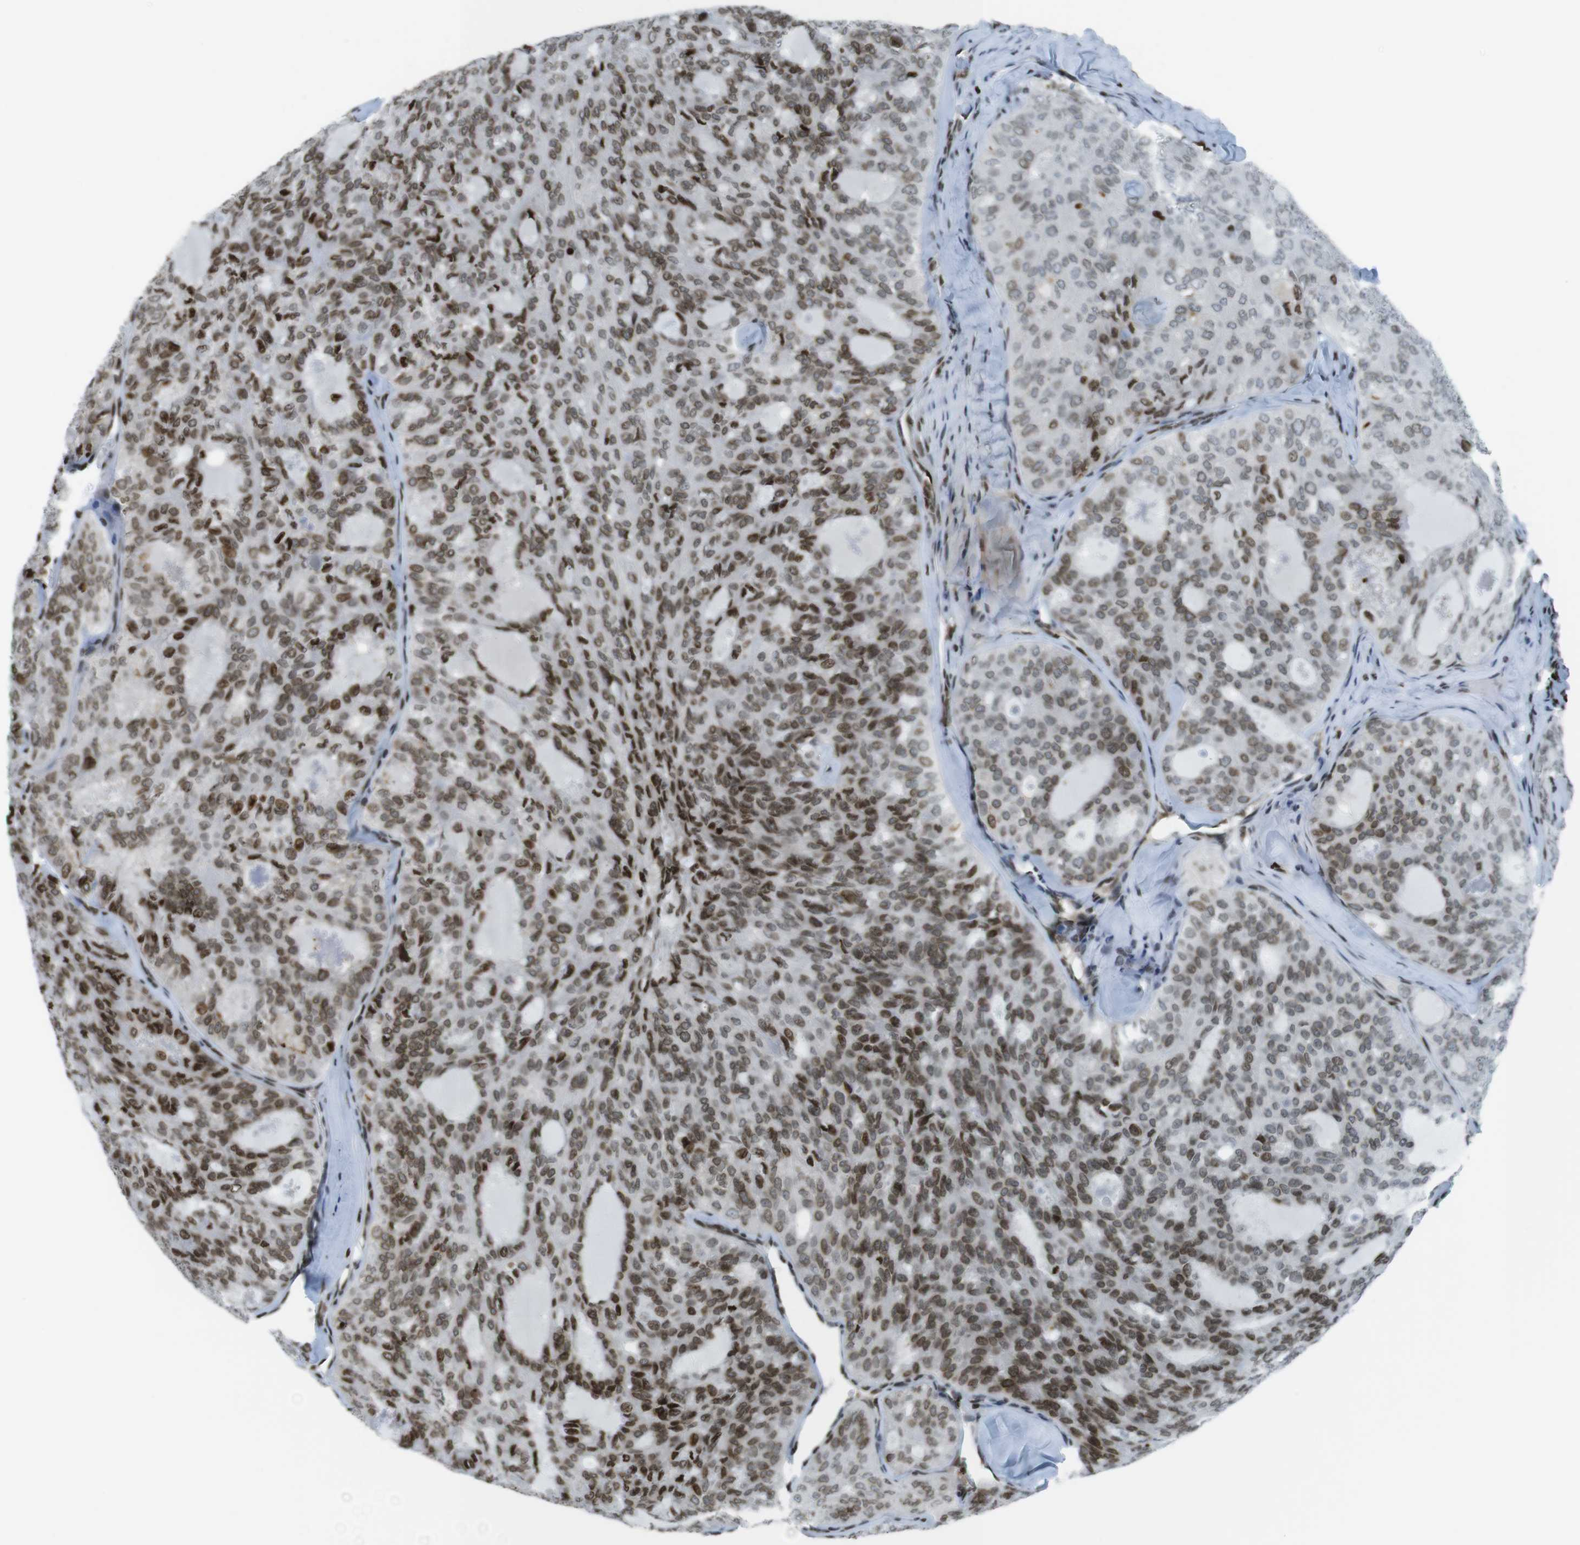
{"staining": {"intensity": "moderate", "quantity": ">75%", "location": "nuclear"}, "tissue": "thyroid cancer", "cell_type": "Tumor cells", "image_type": "cancer", "snomed": [{"axis": "morphology", "description": "Follicular adenoma carcinoma, NOS"}, {"axis": "topography", "description": "Thyroid gland"}], "caption": "Brown immunohistochemical staining in human thyroid follicular adenoma carcinoma displays moderate nuclear expression in approximately >75% of tumor cells. (DAB IHC with brightfield microscopy, high magnification).", "gene": "H2AC8", "patient": {"sex": "male", "age": 75}}